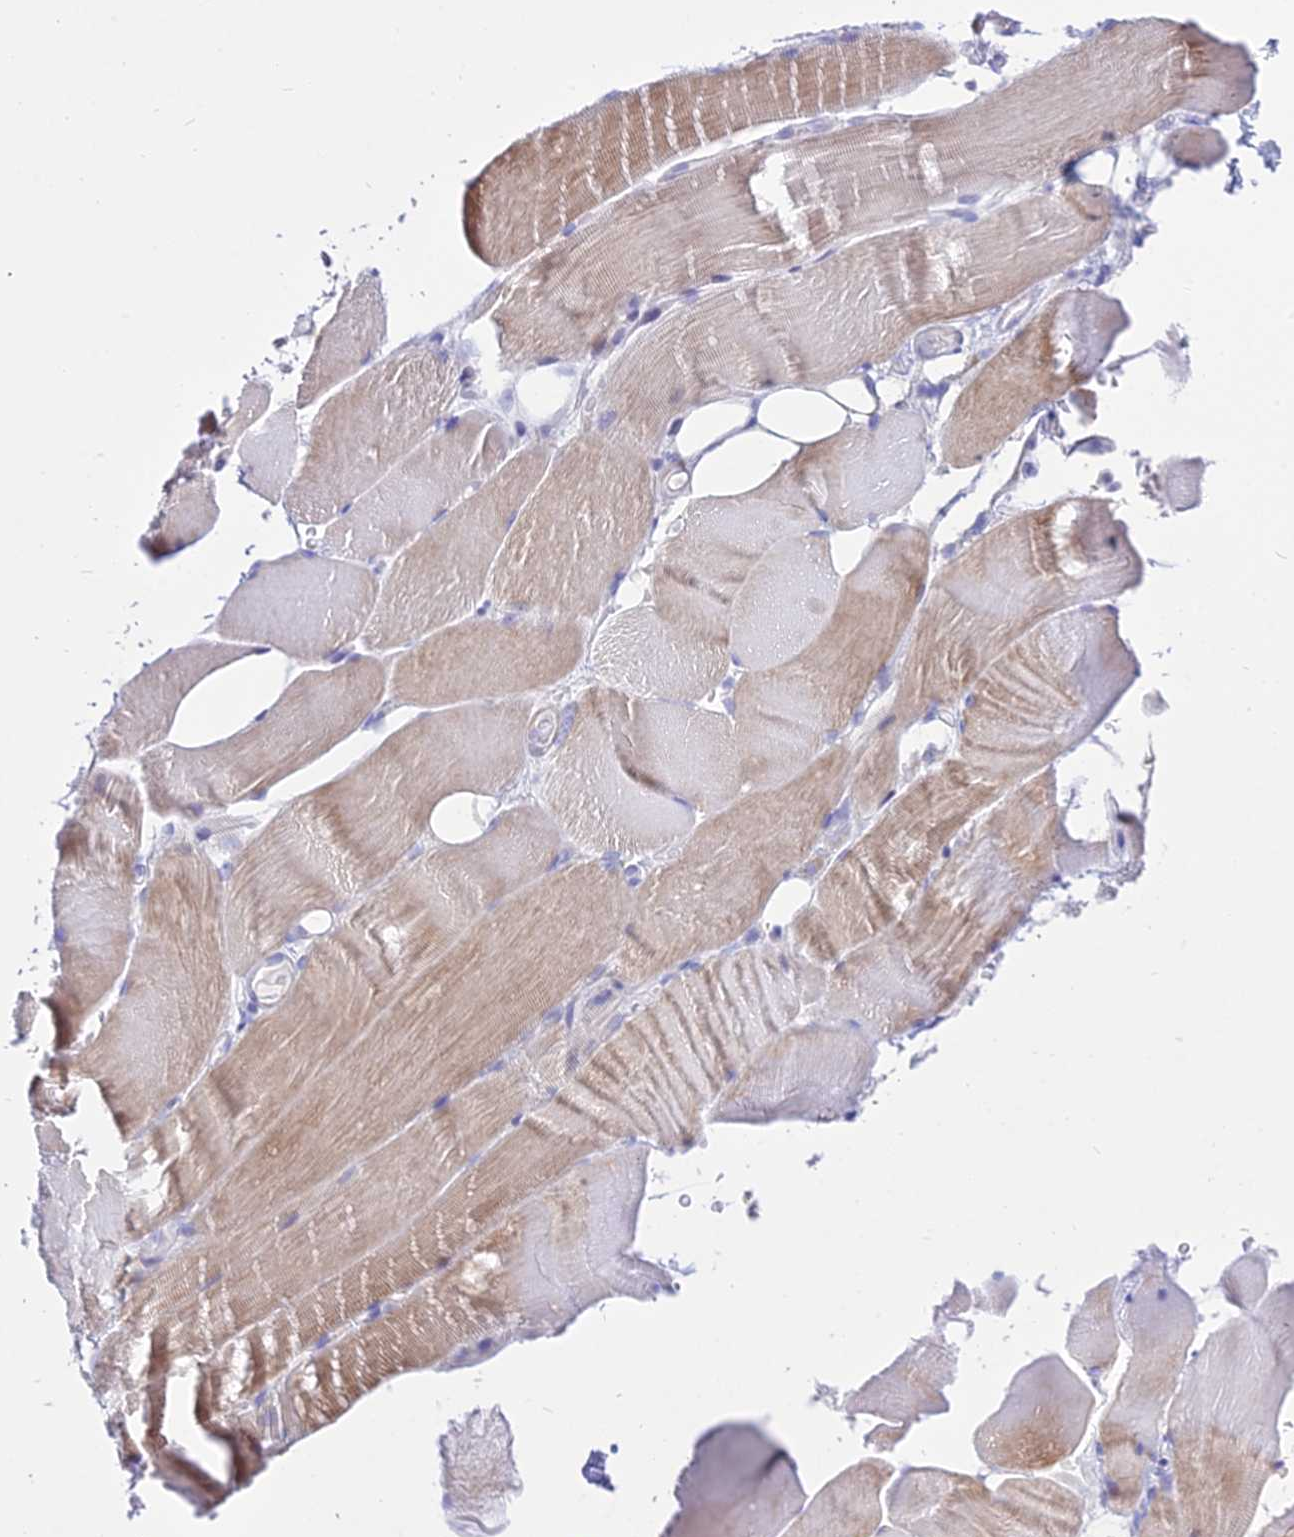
{"staining": {"intensity": "weak", "quantity": "25%-75%", "location": "cytoplasmic/membranous"}, "tissue": "skeletal muscle", "cell_type": "Myocytes", "image_type": "normal", "snomed": [{"axis": "morphology", "description": "Normal tissue, NOS"}, {"axis": "topography", "description": "Skeletal muscle"}, {"axis": "topography", "description": "Parathyroid gland"}], "caption": "Human skeletal muscle stained with a brown dye displays weak cytoplasmic/membranous positive expression in approximately 25%-75% of myocytes.", "gene": "DLX1", "patient": {"sex": "female", "age": 37}}